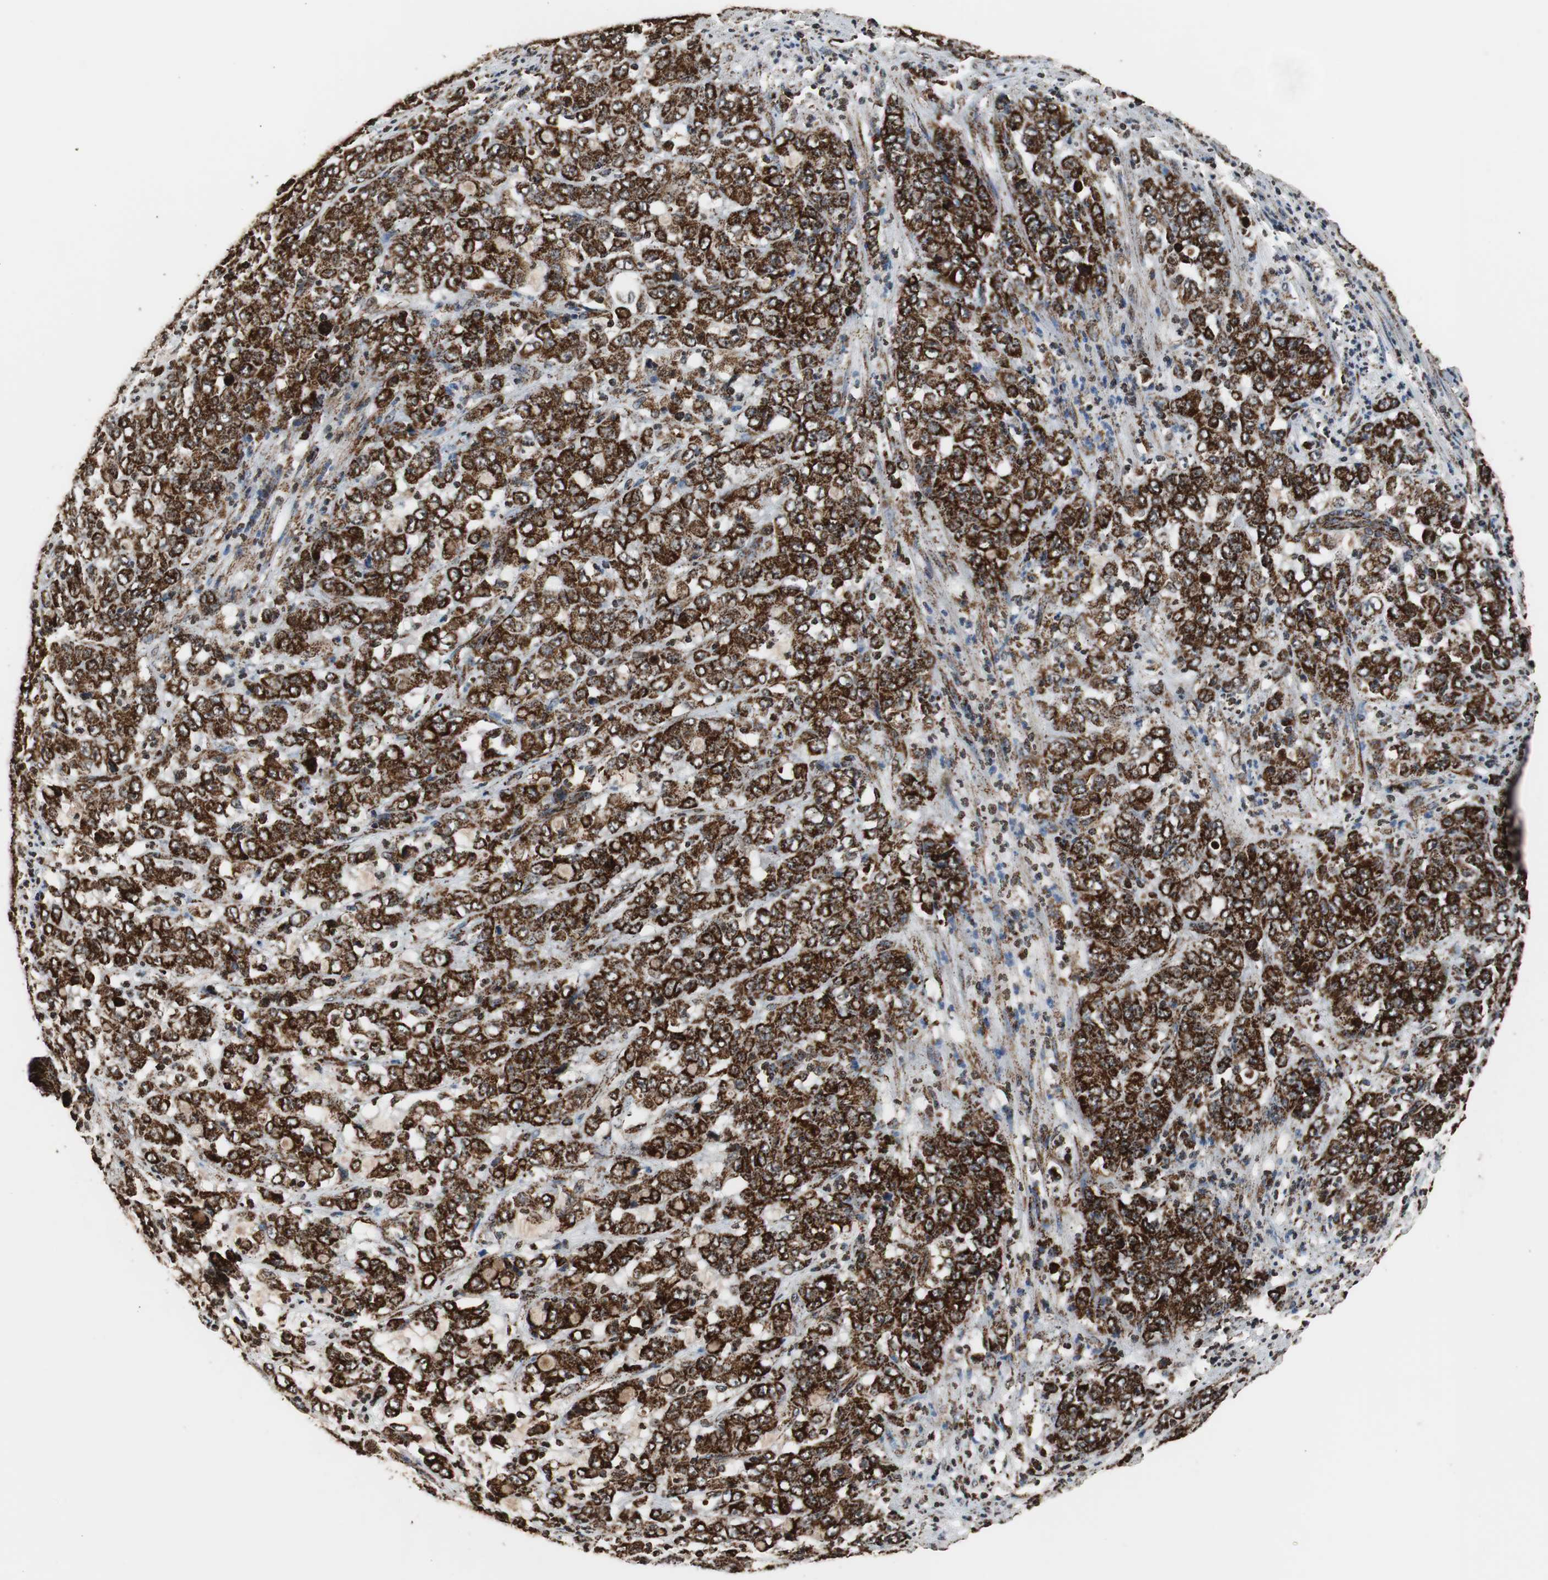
{"staining": {"intensity": "strong", "quantity": ">75%", "location": "cytoplasmic/membranous"}, "tissue": "stomach cancer", "cell_type": "Tumor cells", "image_type": "cancer", "snomed": [{"axis": "morphology", "description": "Adenocarcinoma, NOS"}, {"axis": "topography", "description": "Stomach, lower"}], "caption": "A micrograph showing strong cytoplasmic/membranous staining in approximately >75% of tumor cells in adenocarcinoma (stomach), as visualized by brown immunohistochemical staining.", "gene": "HSPA9", "patient": {"sex": "female", "age": 71}}